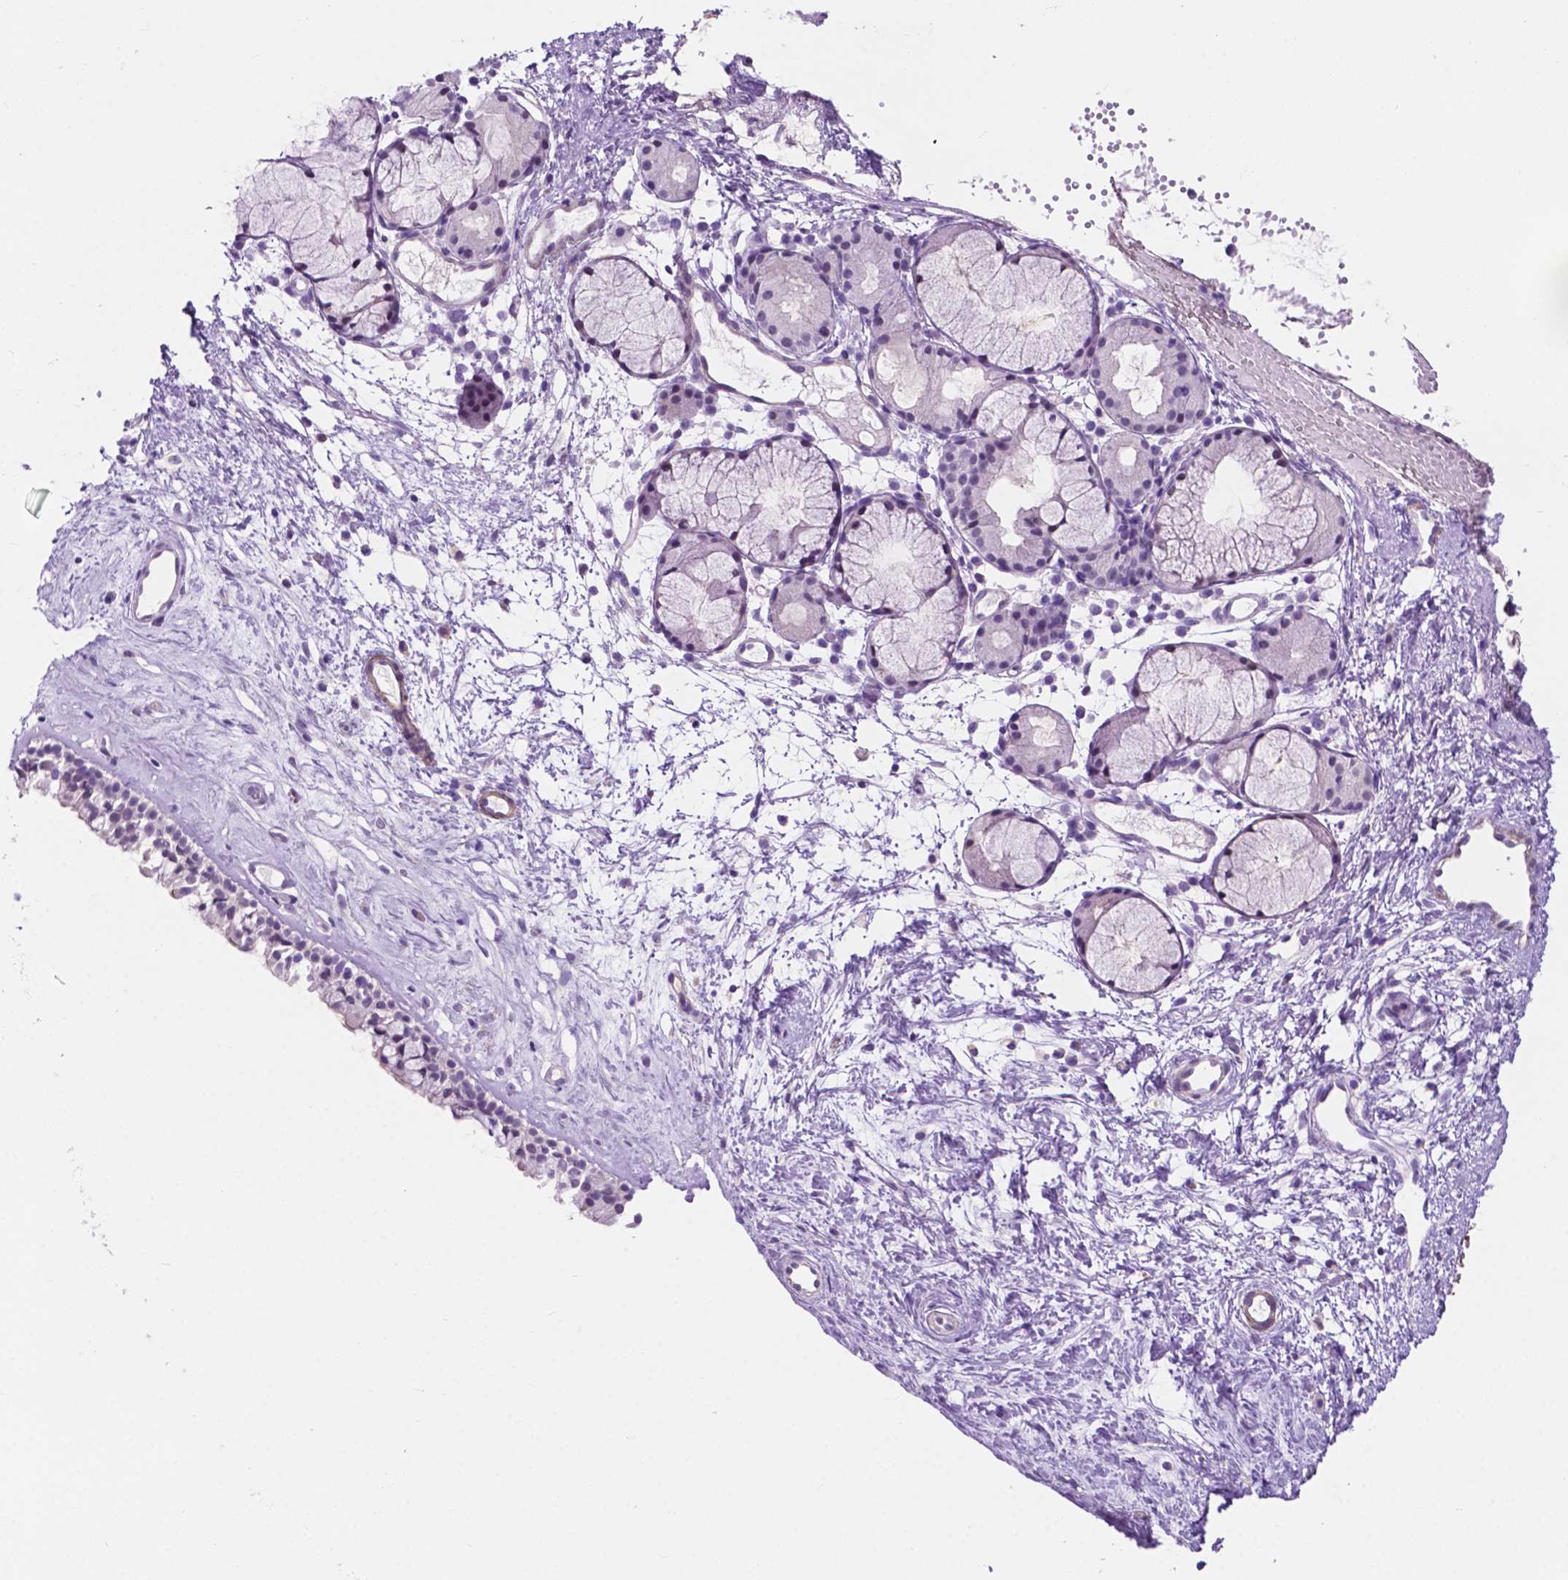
{"staining": {"intensity": "moderate", "quantity": "<25%", "location": "cytoplasmic/membranous"}, "tissue": "nasopharynx", "cell_type": "Respiratory epithelial cells", "image_type": "normal", "snomed": [{"axis": "morphology", "description": "Normal tissue, NOS"}, {"axis": "topography", "description": "Nasopharynx"}], "caption": "Normal nasopharynx demonstrates moderate cytoplasmic/membranous staining in approximately <25% of respiratory epithelial cells.", "gene": "ACY3", "patient": {"sex": "female", "age": 52}}